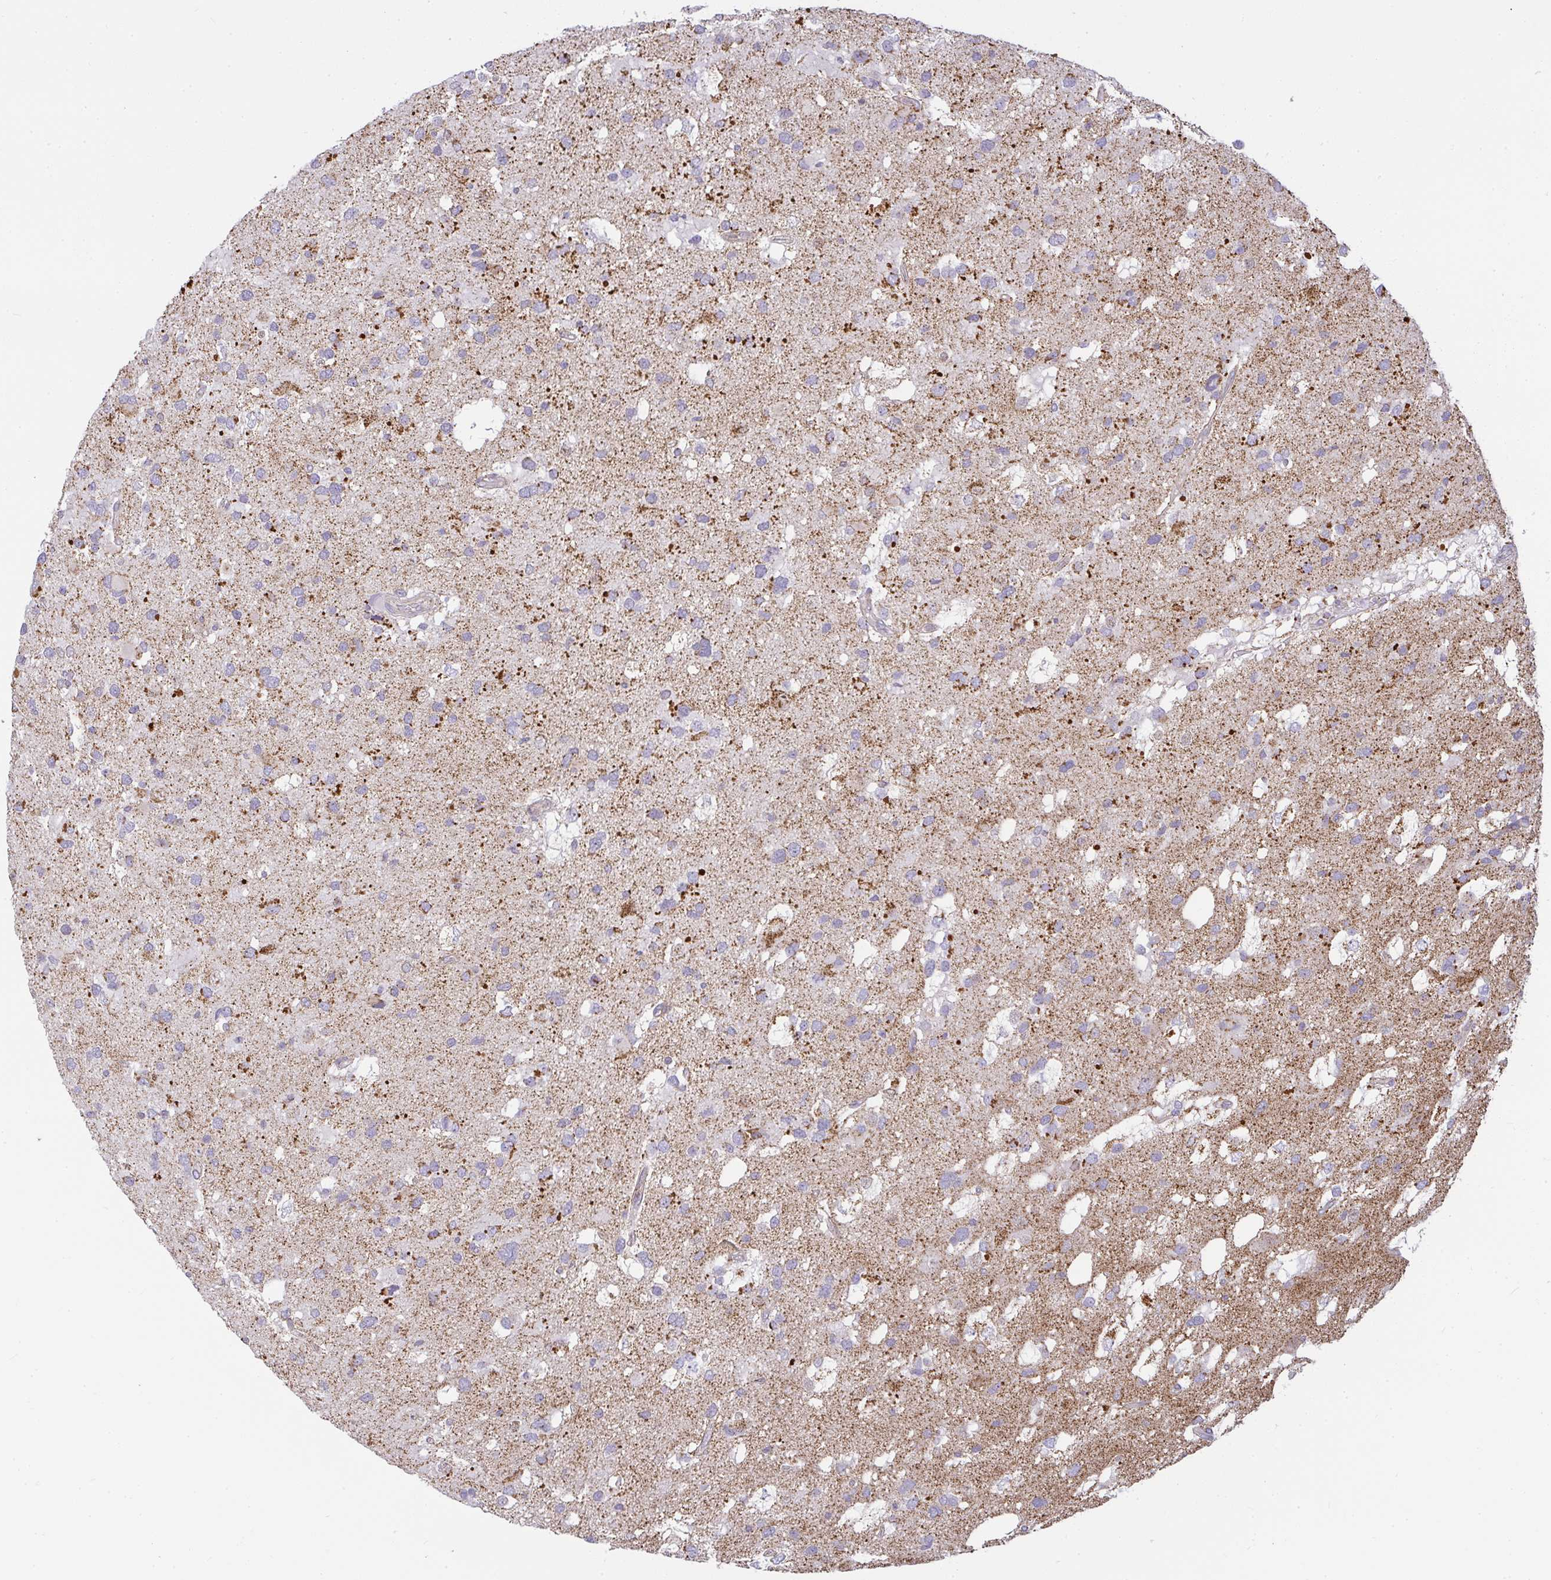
{"staining": {"intensity": "negative", "quantity": "none", "location": "none"}, "tissue": "glioma", "cell_type": "Tumor cells", "image_type": "cancer", "snomed": [{"axis": "morphology", "description": "Glioma, malignant, High grade"}, {"axis": "topography", "description": "Brain"}], "caption": "A high-resolution micrograph shows immunohistochemistry (IHC) staining of high-grade glioma (malignant), which shows no significant positivity in tumor cells.", "gene": "SRRM4", "patient": {"sex": "male", "age": 53}}